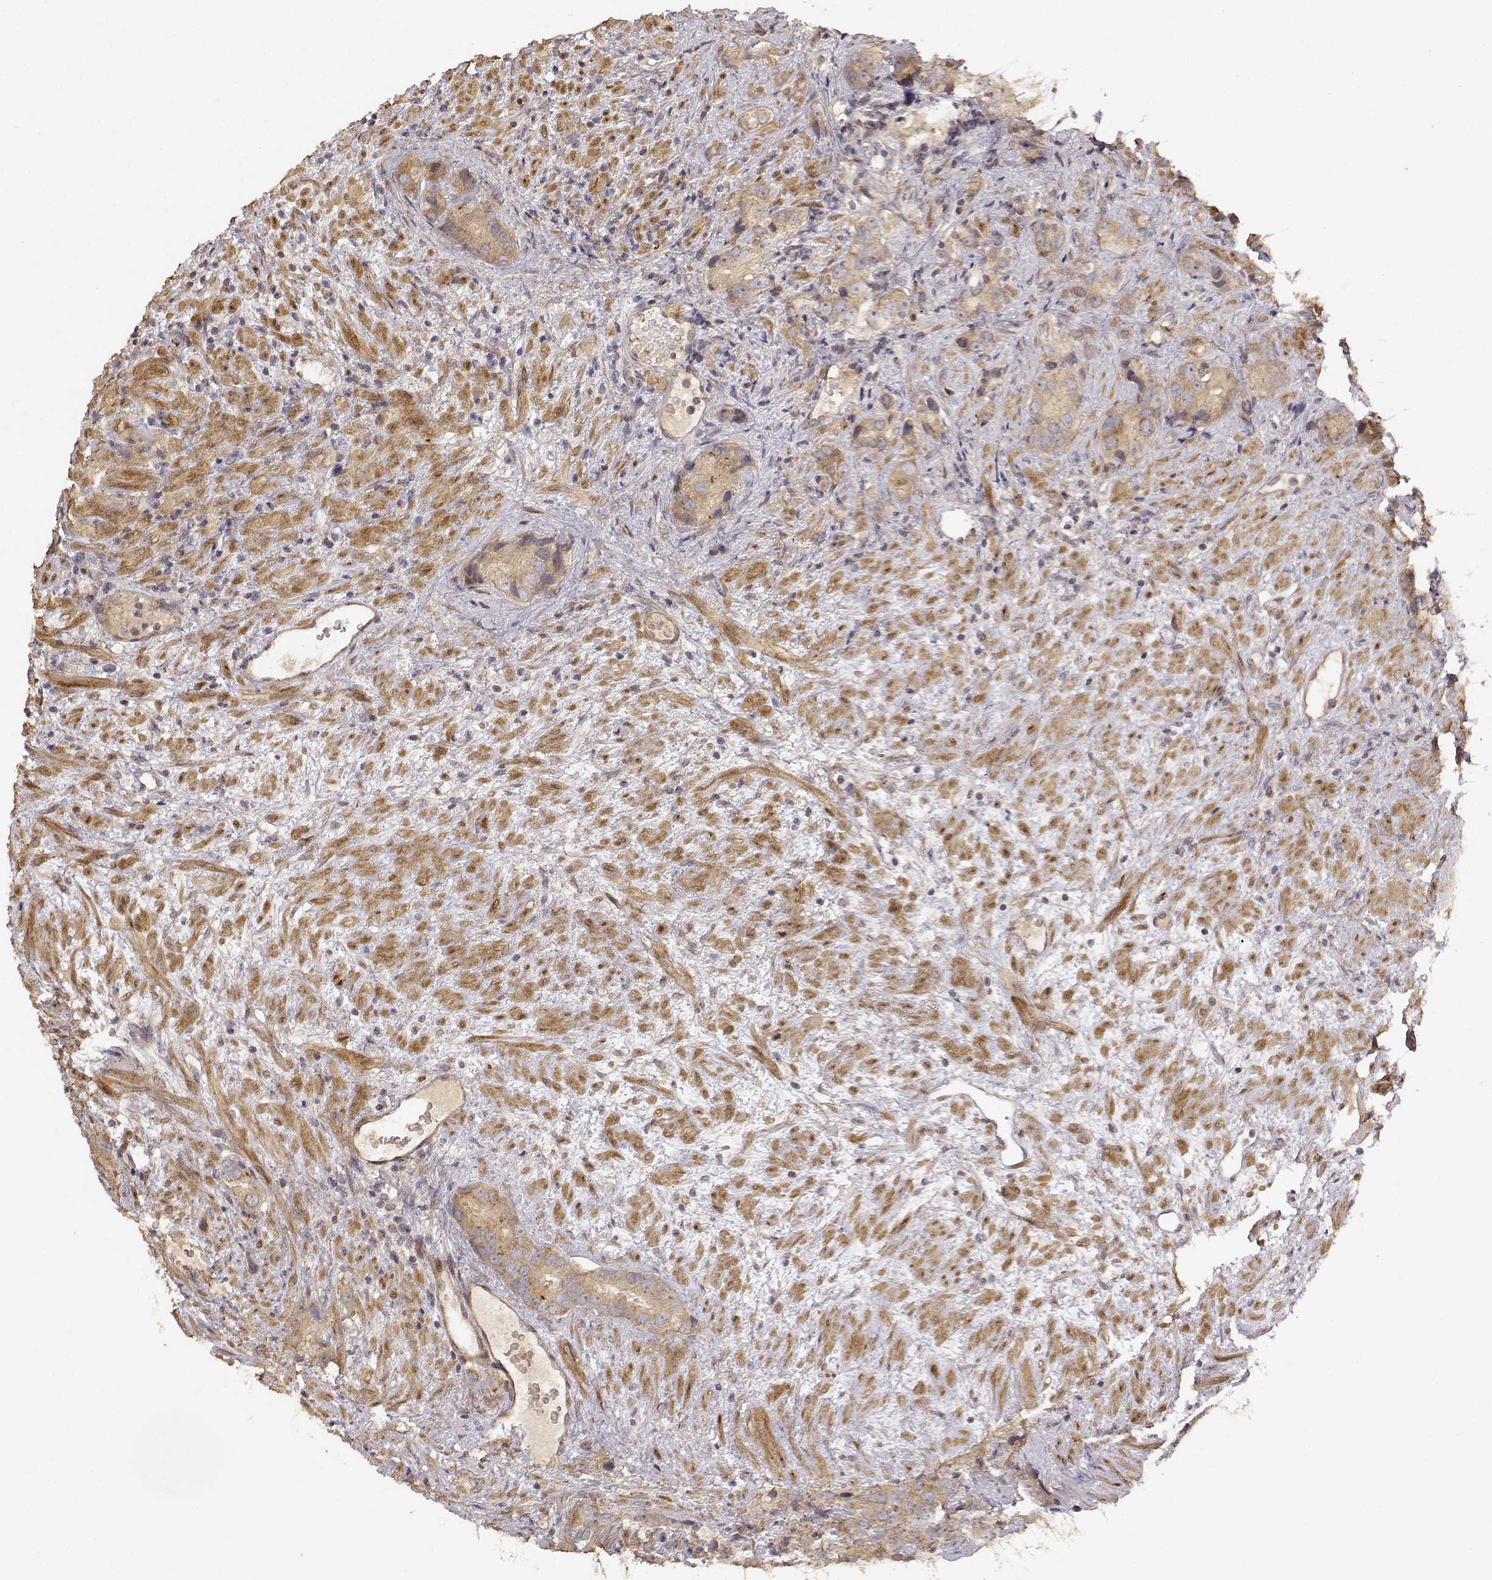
{"staining": {"intensity": "moderate", "quantity": "25%-75%", "location": "cytoplasmic/membranous"}, "tissue": "prostate cancer", "cell_type": "Tumor cells", "image_type": "cancer", "snomed": [{"axis": "morphology", "description": "Adenocarcinoma, High grade"}, {"axis": "topography", "description": "Prostate"}], "caption": "Human prostate high-grade adenocarcinoma stained for a protein (brown) demonstrates moderate cytoplasmic/membranous positive positivity in about 25%-75% of tumor cells.", "gene": "PICK1", "patient": {"sex": "male", "age": 90}}